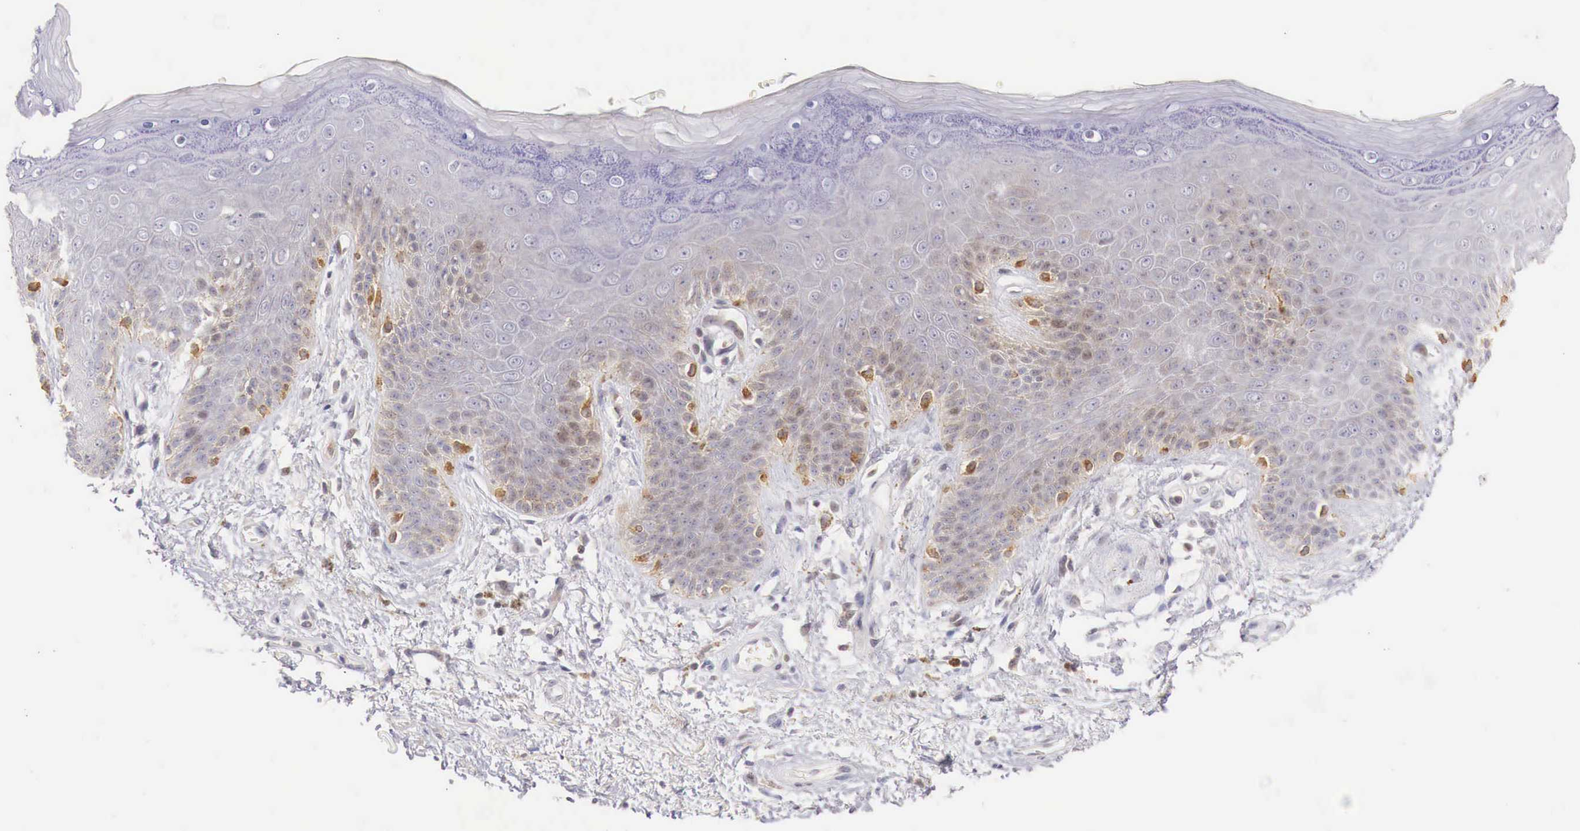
{"staining": {"intensity": "weak", "quantity": "<25%", "location": "cytoplasmic/membranous"}, "tissue": "skin", "cell_type": "Epidermal cells", "image_type": "normal", "snomed": [{"axis": "morphology", "description": "Normal tissue, NOS"}, {"axis": "topography", "description": "Anal"}, {"axis": "topography", "description": "Peripheral nerve tissue"}], "caption": "The image demonstrates no staining of epidermal cells in normal skin.", "gene": "CLCN5", "patient": {"sex": "female", "age": 46}}